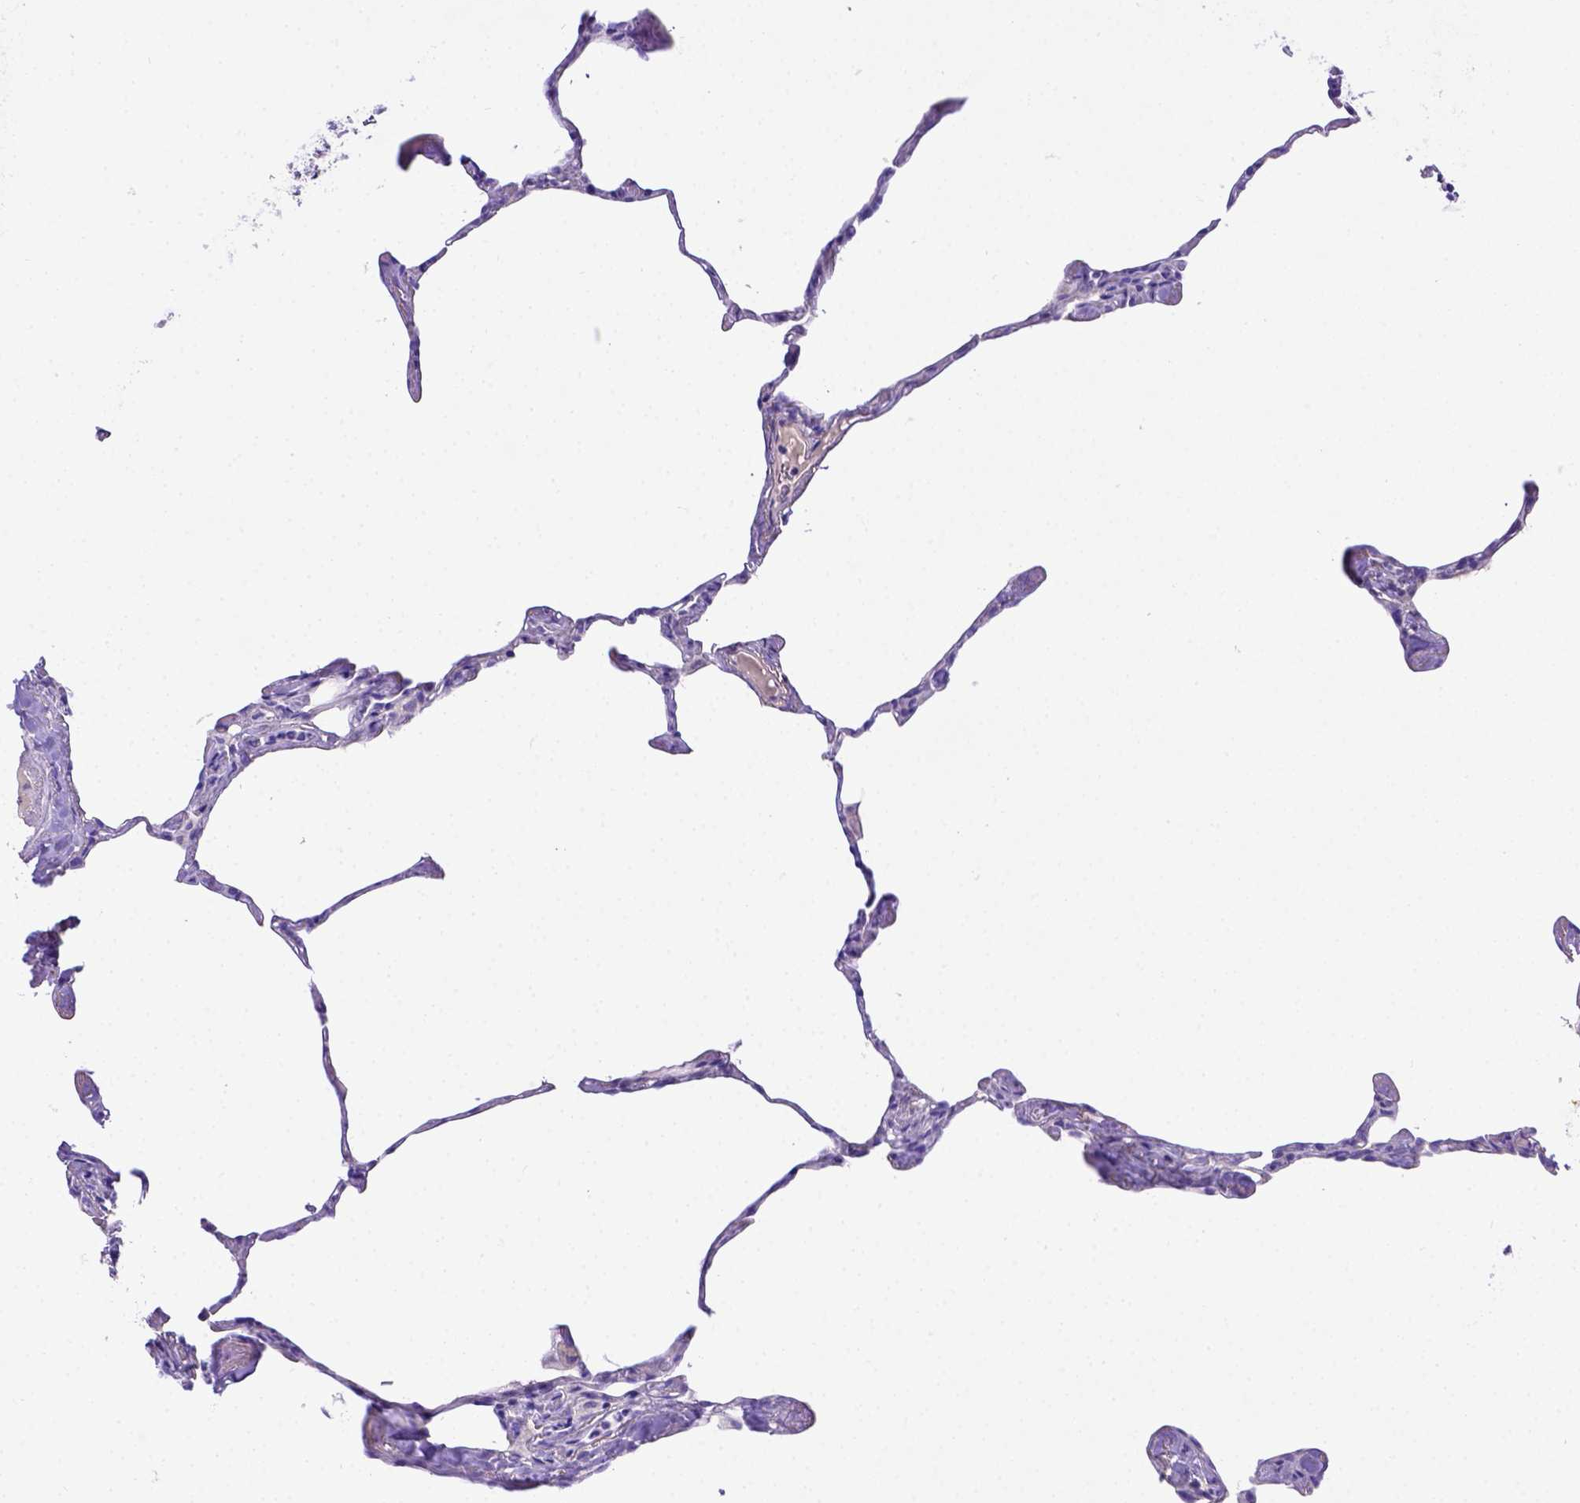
{"staining": {"intensity": "negative", "quantity": "none", "location": "none"}, "tissue": "lung", "cell_type": "Alveolar cells", "image_type": "normal", "snomed": [{"axis": "morphology", "description": "Normal tissue, NOS"}, {"axis": "topography", "description": "Lung"}], "caption": "A micrograph of human lung is negative for staining in alveolar cells.", "gene": "LRRC18", "patient": {"sex": "male", "age": 65}}